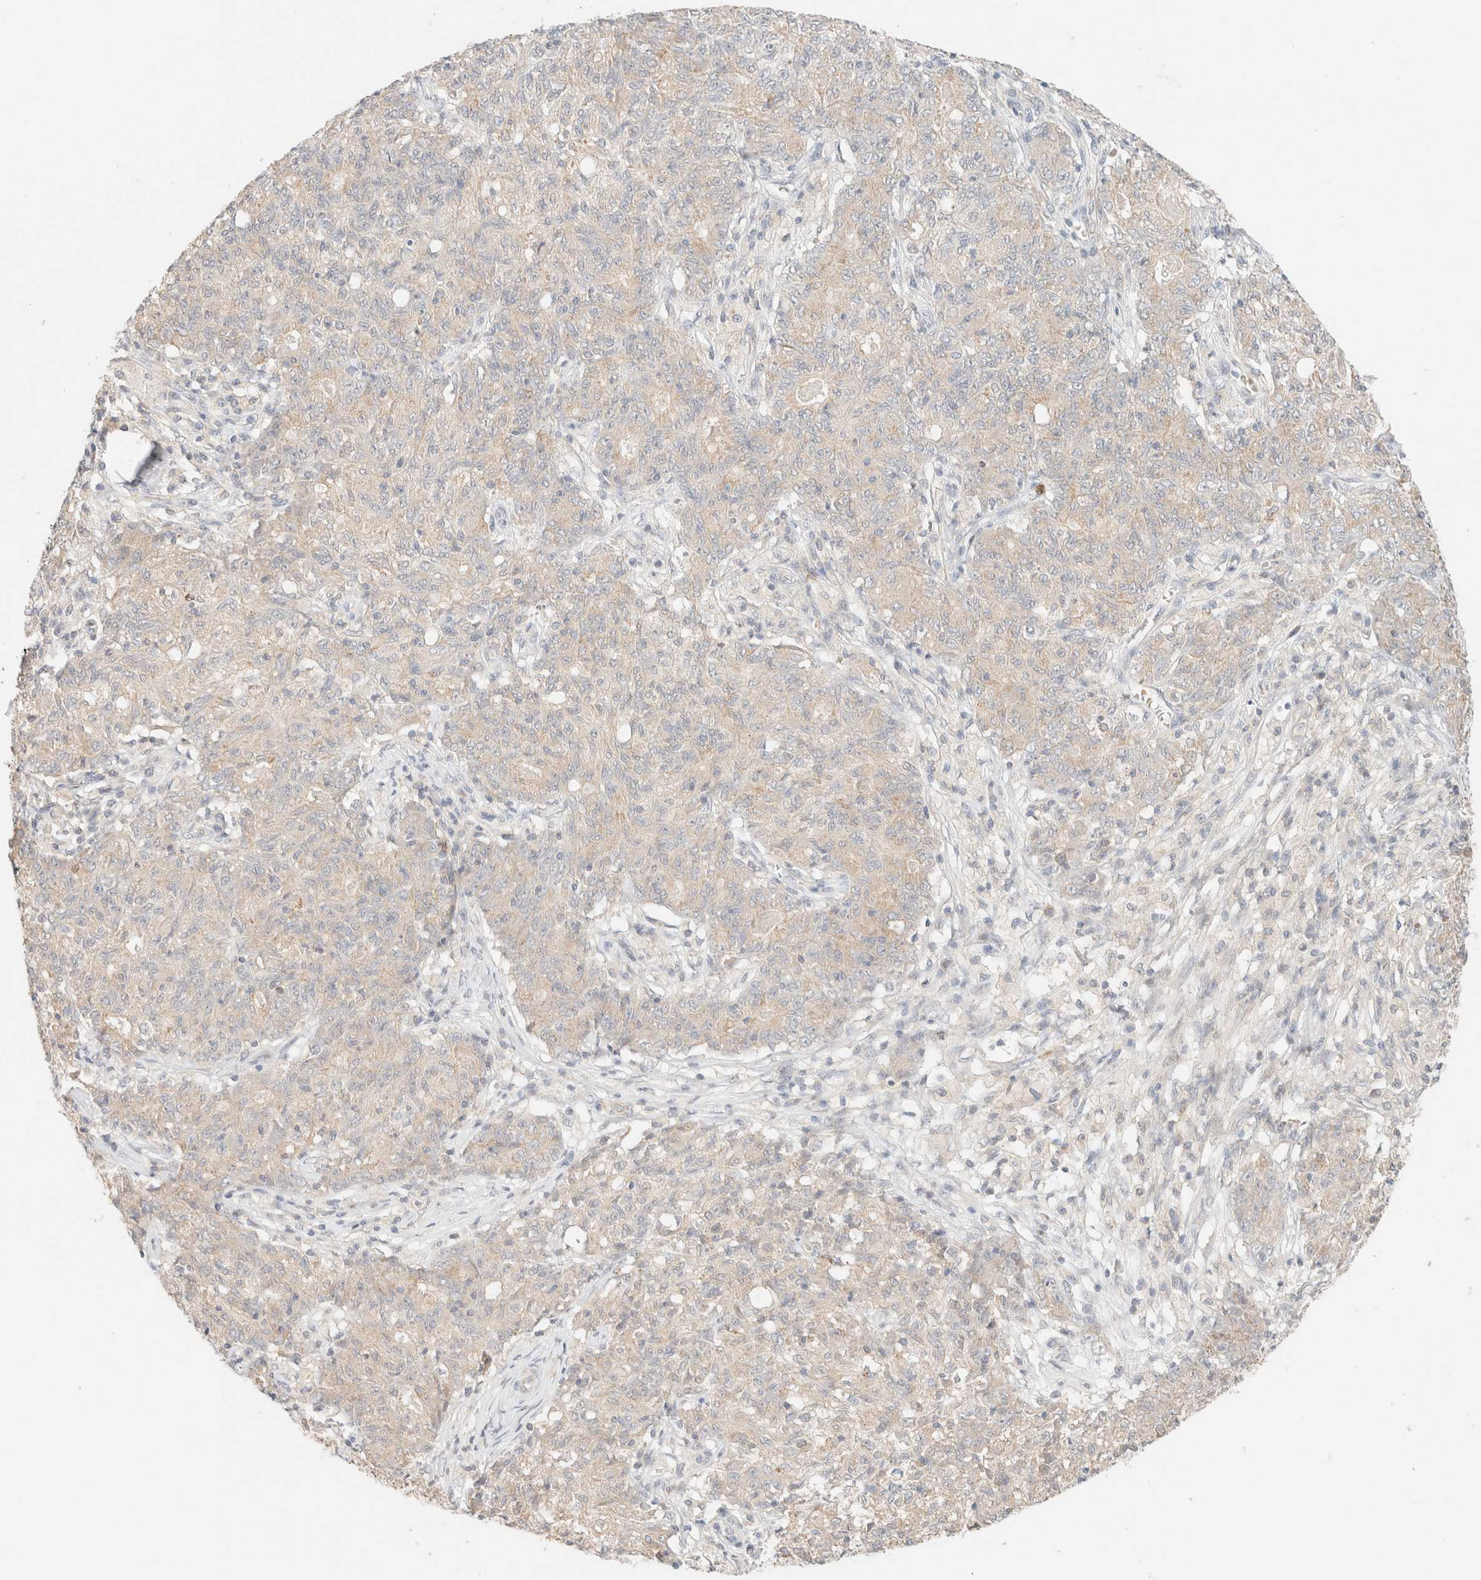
{"staining": {"intensity": "weak", "quantity": "<25%", "location": "cytoplasmic/membranous"}, "tissue": "ovarian cancer", "cell_type": "Tumor cells", "image_type": "cancer", "snomed": [{"axis": "morphology", "description": "Carcinoma, endometroid"}, {"axis": "topography", "description": "Ovary"}], "caption": "This micrograph is of ovarian endometroid carcinoma stained with immunohistochemistry to label a protein in brown with the nuclei are counter-stained blue. There is no positivity in tumor cells.", "gene": "SGSM2", "patient": {"sex": "female", "age": 42}}